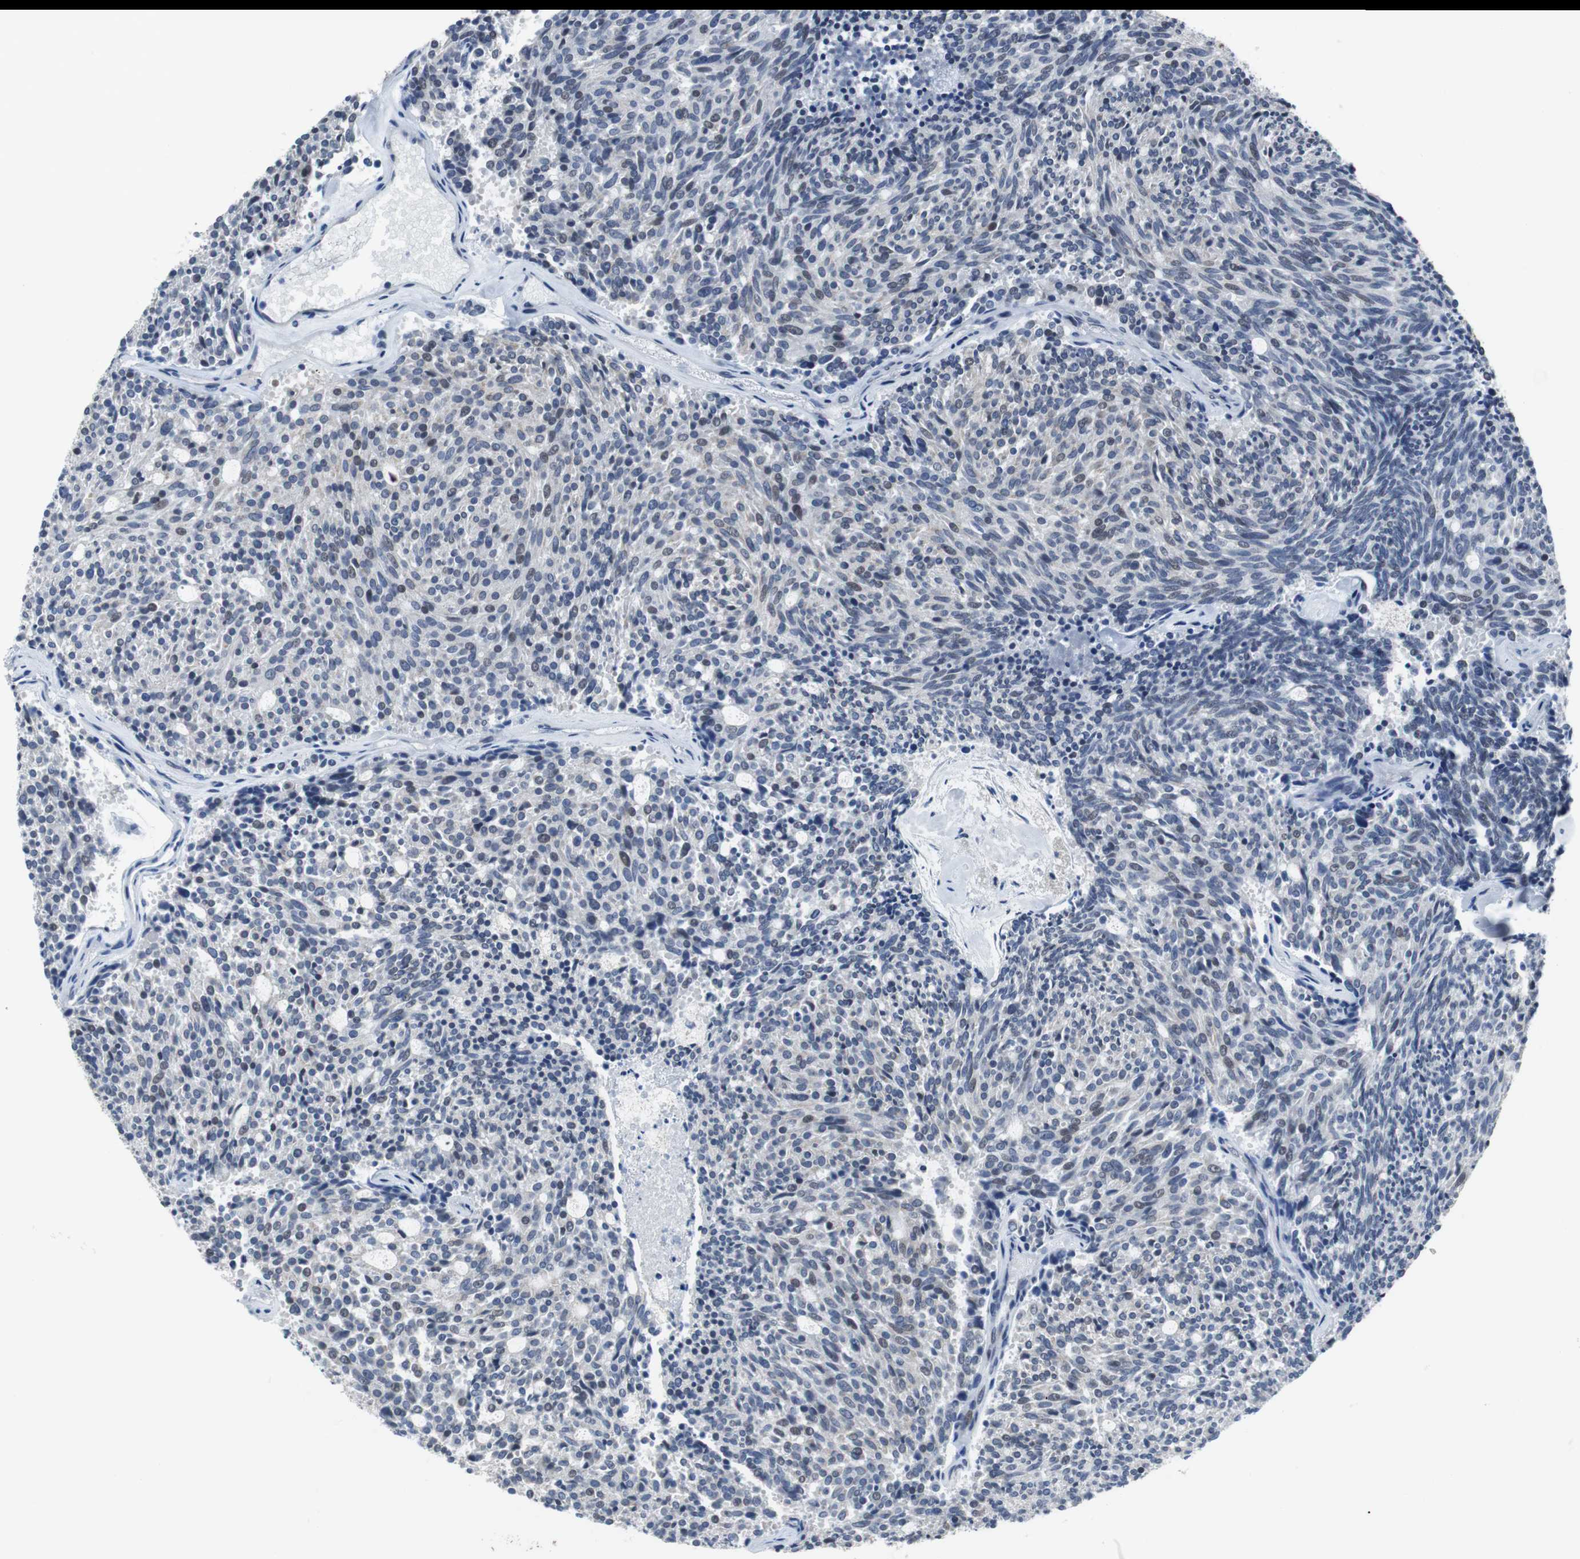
{"staining": {"intensity": "weak", "quantity": "<25%", "location": "nuclear"}, "tissue": "carcinoid", "cell_type": "Tumor cells", "image_type": "cancer", "snomed": [{"axis": "morphology", "description": "Carcinoid, malignant, NOS"}, {"axis": "topography", "description": "Pancreas"}], "caption": "The immunohistochemistry (IHC) image has no significant expression in tumor cells of carcinoid (malignant) tissue.", "gene": "TP63", "patient": {"sex": "female", "age": 54}}